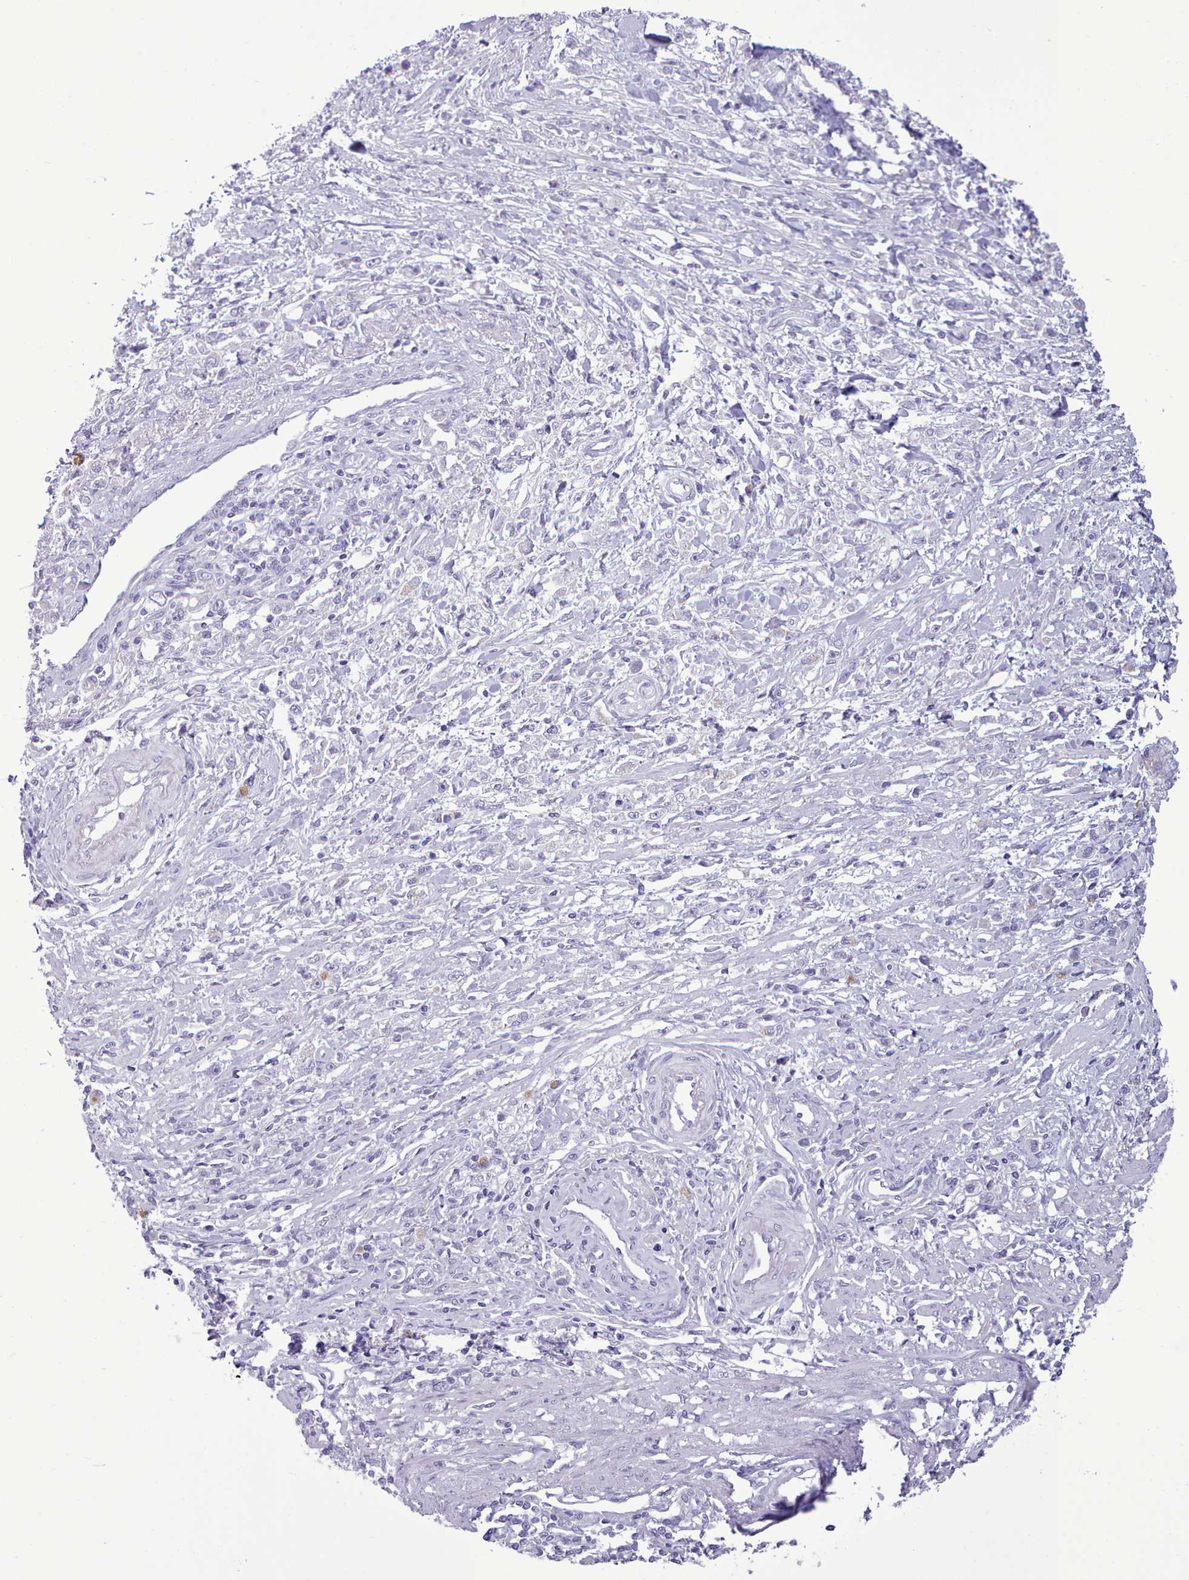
{"staining": {"intensity": "negative", "quantity": "none", "location": "none"}, "tissue": "stomach cancer", "cell_type": "Tumor cells", "image_type": "cancer", "snomed": [{"axis": "morphology", "description": "Adenocarcinoma, NOS"}, {"axis": "topography", "description": "Stomach"}], "caption": "DAB immunohistochemical staining of stomach cancer displays no significant expression in tumor cells.", "gene": "FBXO48", "patient": {"sex": "female", "age": 59}}